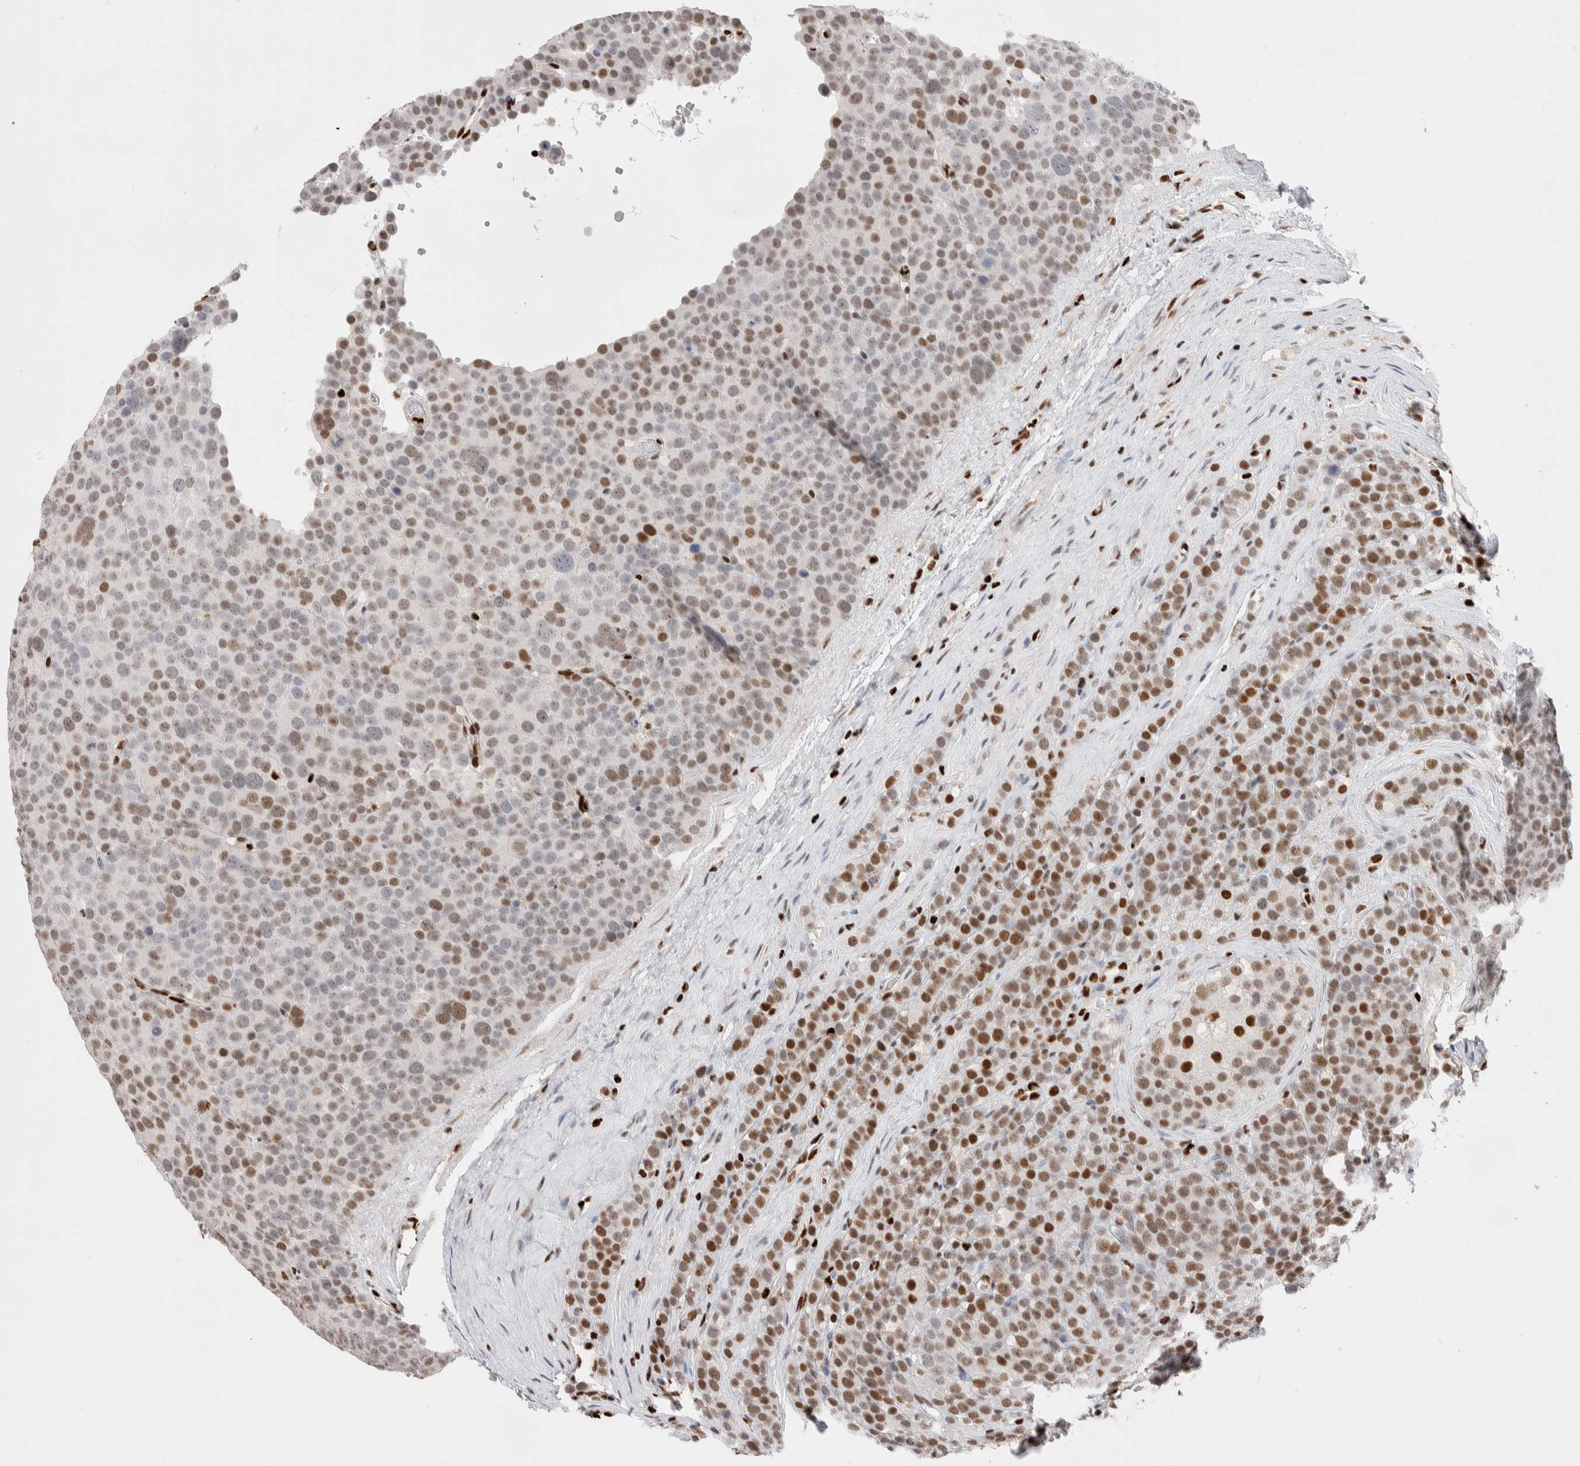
{"staining": {"intensity": "moderate", "quantity": ">75%", "location": "nuclear"}, "tissue": "testis cancer", "cell_type": "Tumor cells", "image_type": "cancer", "snomed": [{"axis": "morphology", "description": "Seminoma, NOS"}, {"axis": "topography", "description": "Testis"}], "caption": "Immunohistochemistry image of neoplastic tissue: testis cancer (seminoma) stained using IHC displays medium levels of moderate protein expression localized specifically in the nuclear of tumor cells, appearing as a nuclear brown color.", "gene": "RNASEK-C17orf49", "patient": {"sex": "male", "age": 71}}